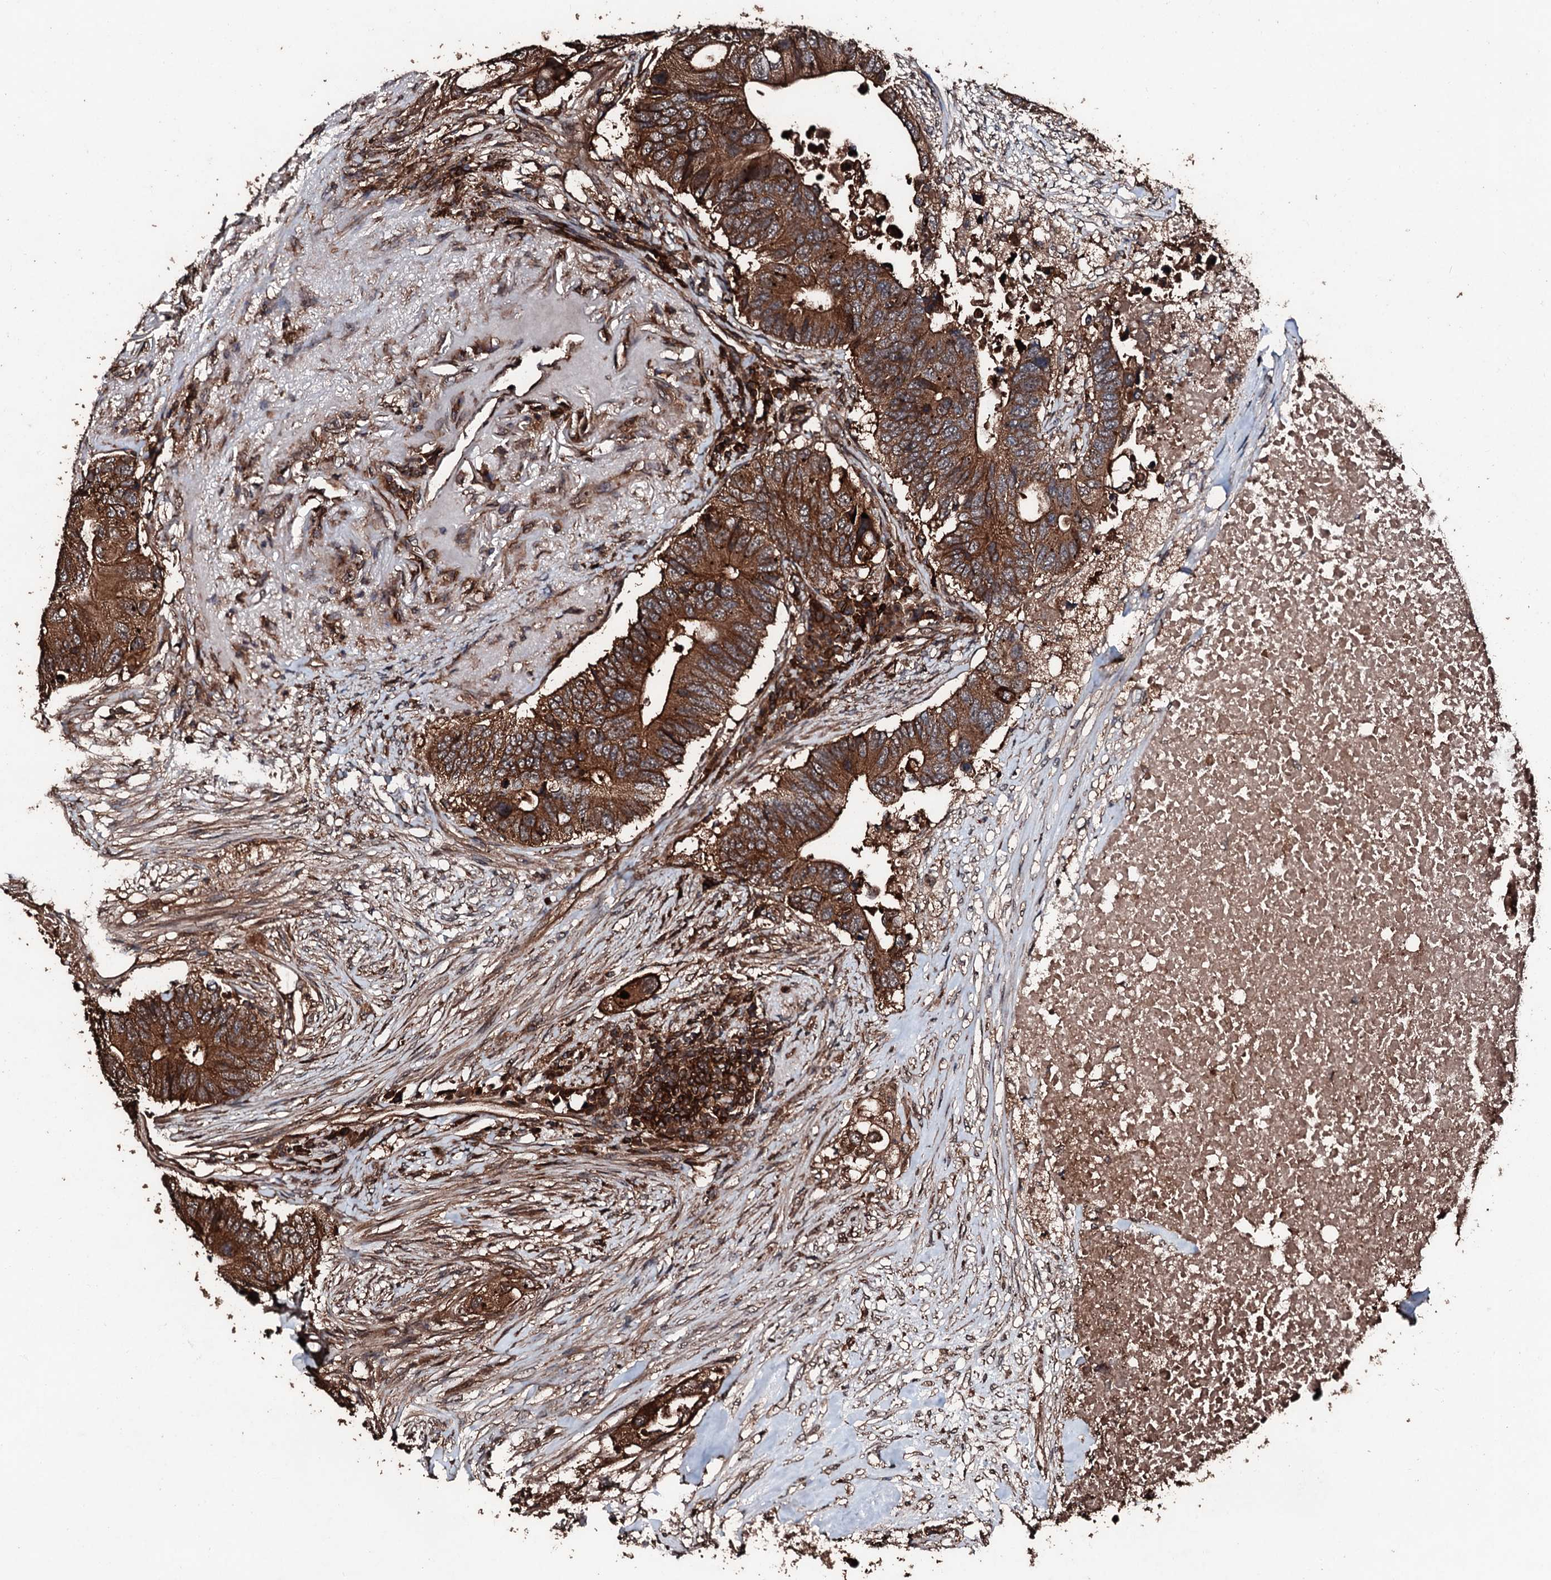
{"staining": {"intensity": "strong", "quantity": ">75%", "location": "cytoplasmic/membranous"}, "tissue": "colorectal cancer", "cell_type": "Tumor cells", "image_type": "cancer", "snomed": [{"axis": "morphology", "description": "Adenocarcinoma, NOS"}, {"axis": "topography", "description": "Colon"}], "caption": "This is a photomicrograph of immunohistochemistry (IHC) staining of adenocarcinoma (colorectal), which shows strong positivity in the cytoplasmic/membranous of tumor cells.", "gene": "KIF18A", "patient": {"sex": "male", "age": 71}}